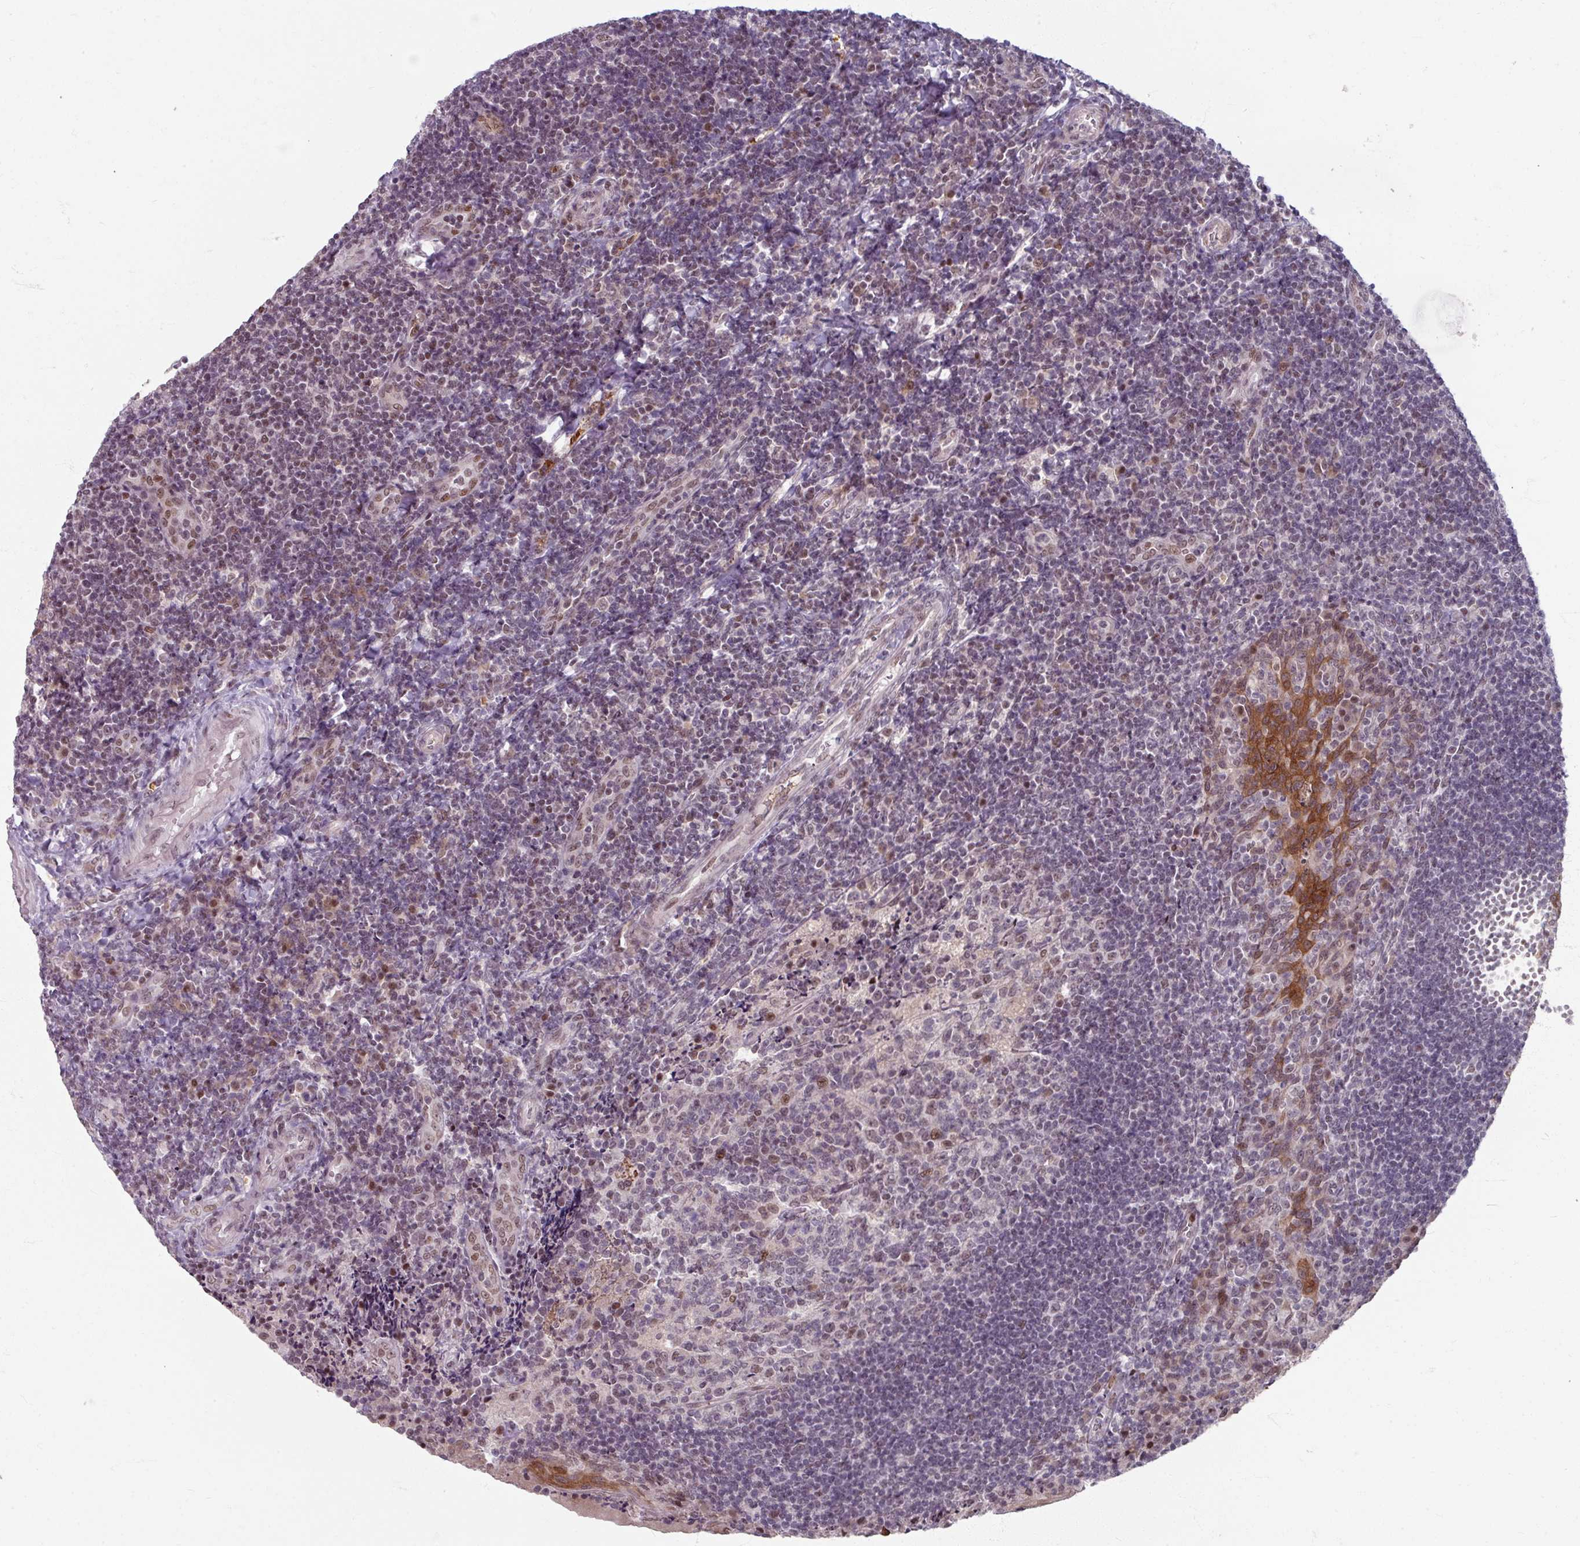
{"staining": {"intensity": "moderate", "quantity": "<25%", "location": "cytoplasmic/membranous,nuclear"}, "tissue": "tonsil", "cell_type": "Germinal center cells", "image_type": "normal", "snomed": [{"axis": "morphology", "description": "Normal tissue, NOS"}, {"axis": "topography", "description": "Tonsil"}], "caption": "Protein analysis of unremarkable tonsil shows moderate cytoplasmic/membranous,nuclear staining in approximately <25% of germinal center cells. Nuclei are stained in blue.", "gene": "KLC3", "patient": {"sex": "male", "age": 17}}